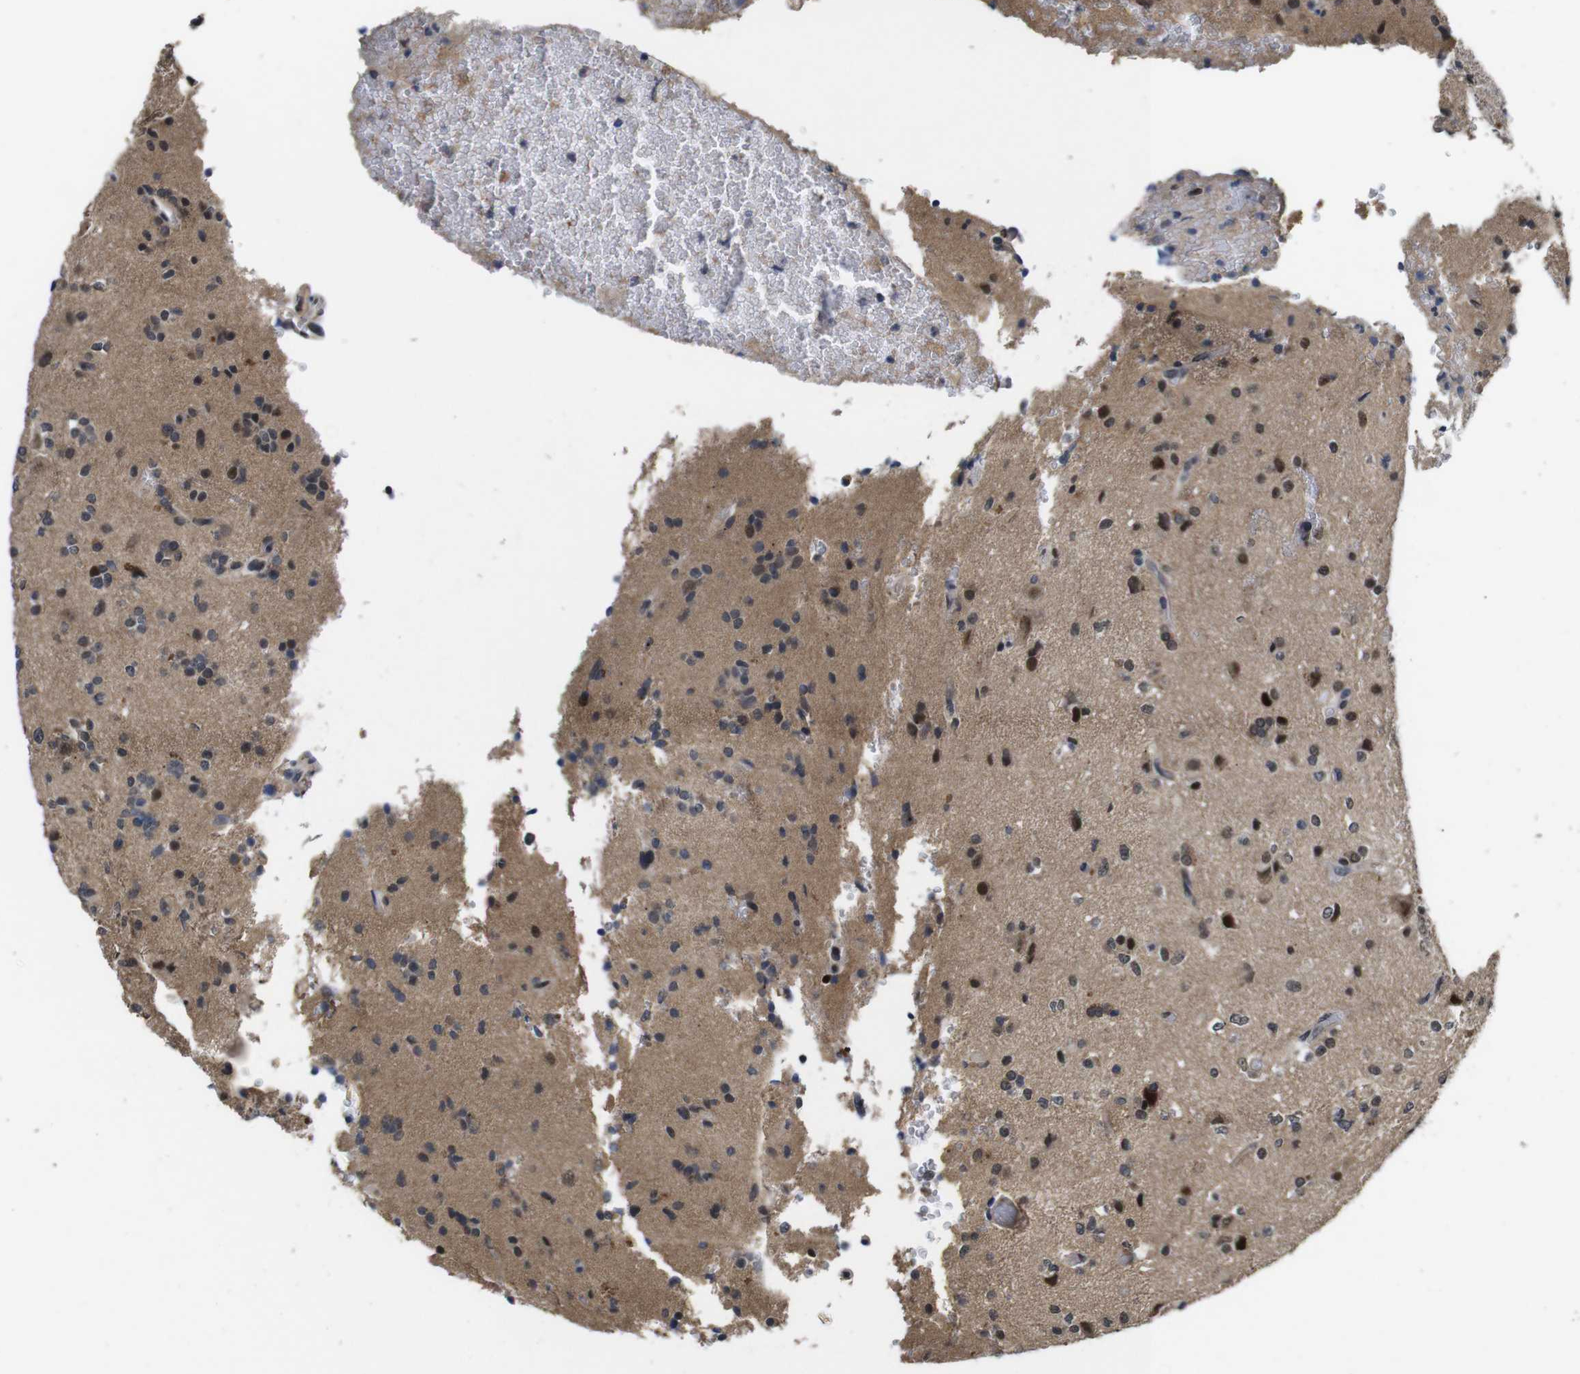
{"staining": {"intensity": "moderate", "quantity": ">75%", "location": "cytoplasmic/membranous,nuclear"}, "tissue": "glioma", "cell_type": "Tumor cells", "image_type": "cancer", "snomed": [{"axis": "morphology", "description": "Glioma, malignant, High grade"}, {"axis": "topography", "description": "Brain"}], "caption": "This micrograph displays malignant glioma (high-grade) stained with IHC to label a protein in brown. The cytoplasmic/membranous and nuclear of tumor cells show moderate positivity for the protein. Nuclei are counter-stained blue.", "gene": "ZBTB46", "patient": {"sex": "male", "age": 47}}